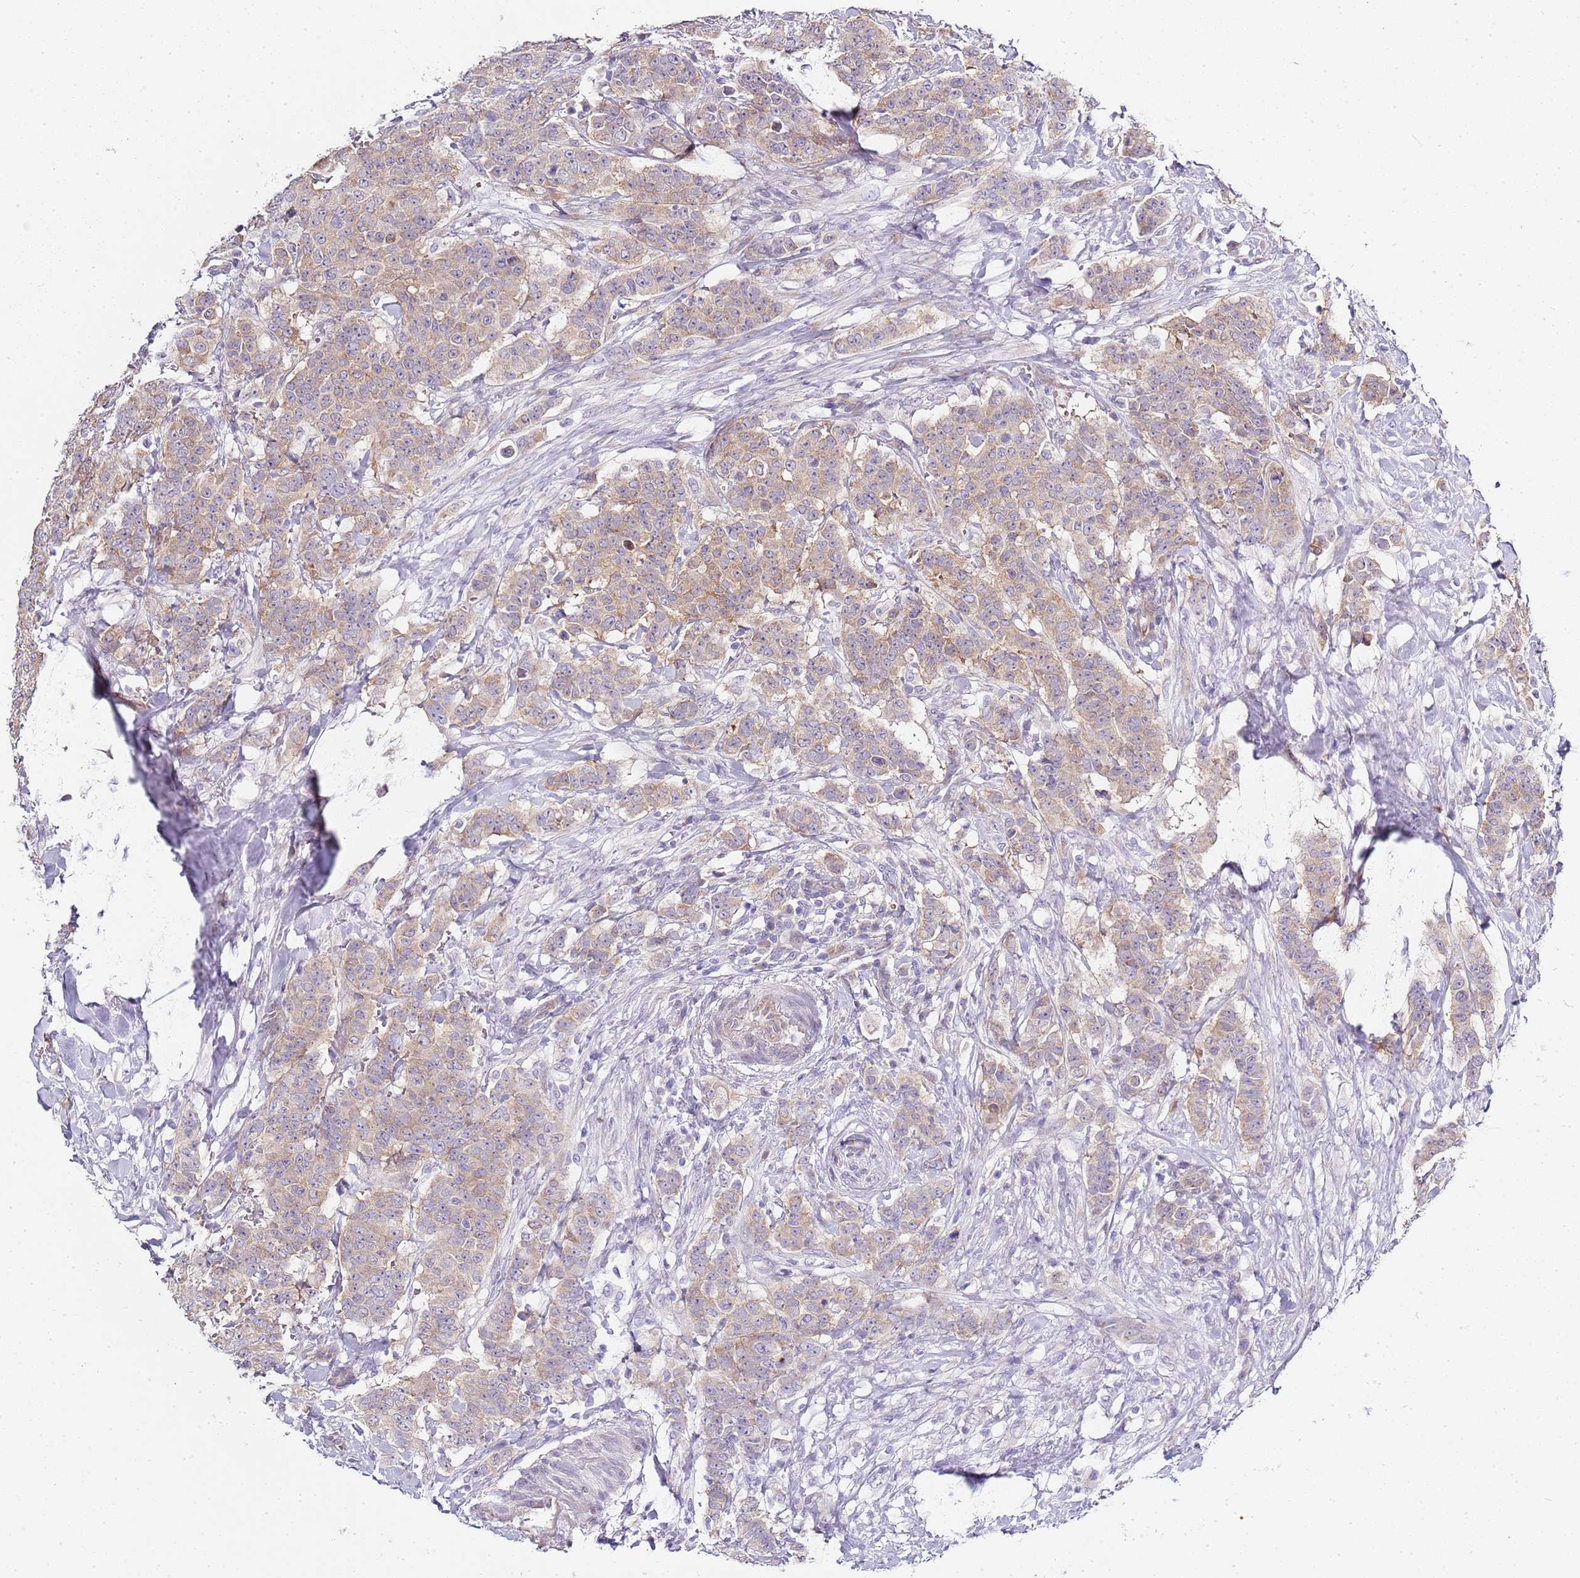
{"staining": {"intensity": "weak", "quantity": "25%-75%", "location": "cytoplasmic/membranous"}, "tissue": "breast cancer", "cell_type": "Tumor cells", "image_type": "cancer", "snomed": [{"axis": "morphology", "description": "Duct carcinoma"}, {"axis": "topography", "description": "Breast"}], "caption": "The histopathology image reveals a brown stain indicating the presence of a protein in the cytoplasmic/membranous of tumor cells in breast infiltrating ductal carcinoma.", "gene": "TBC1D9", "patient": {"sex": "female", "age": 40}}